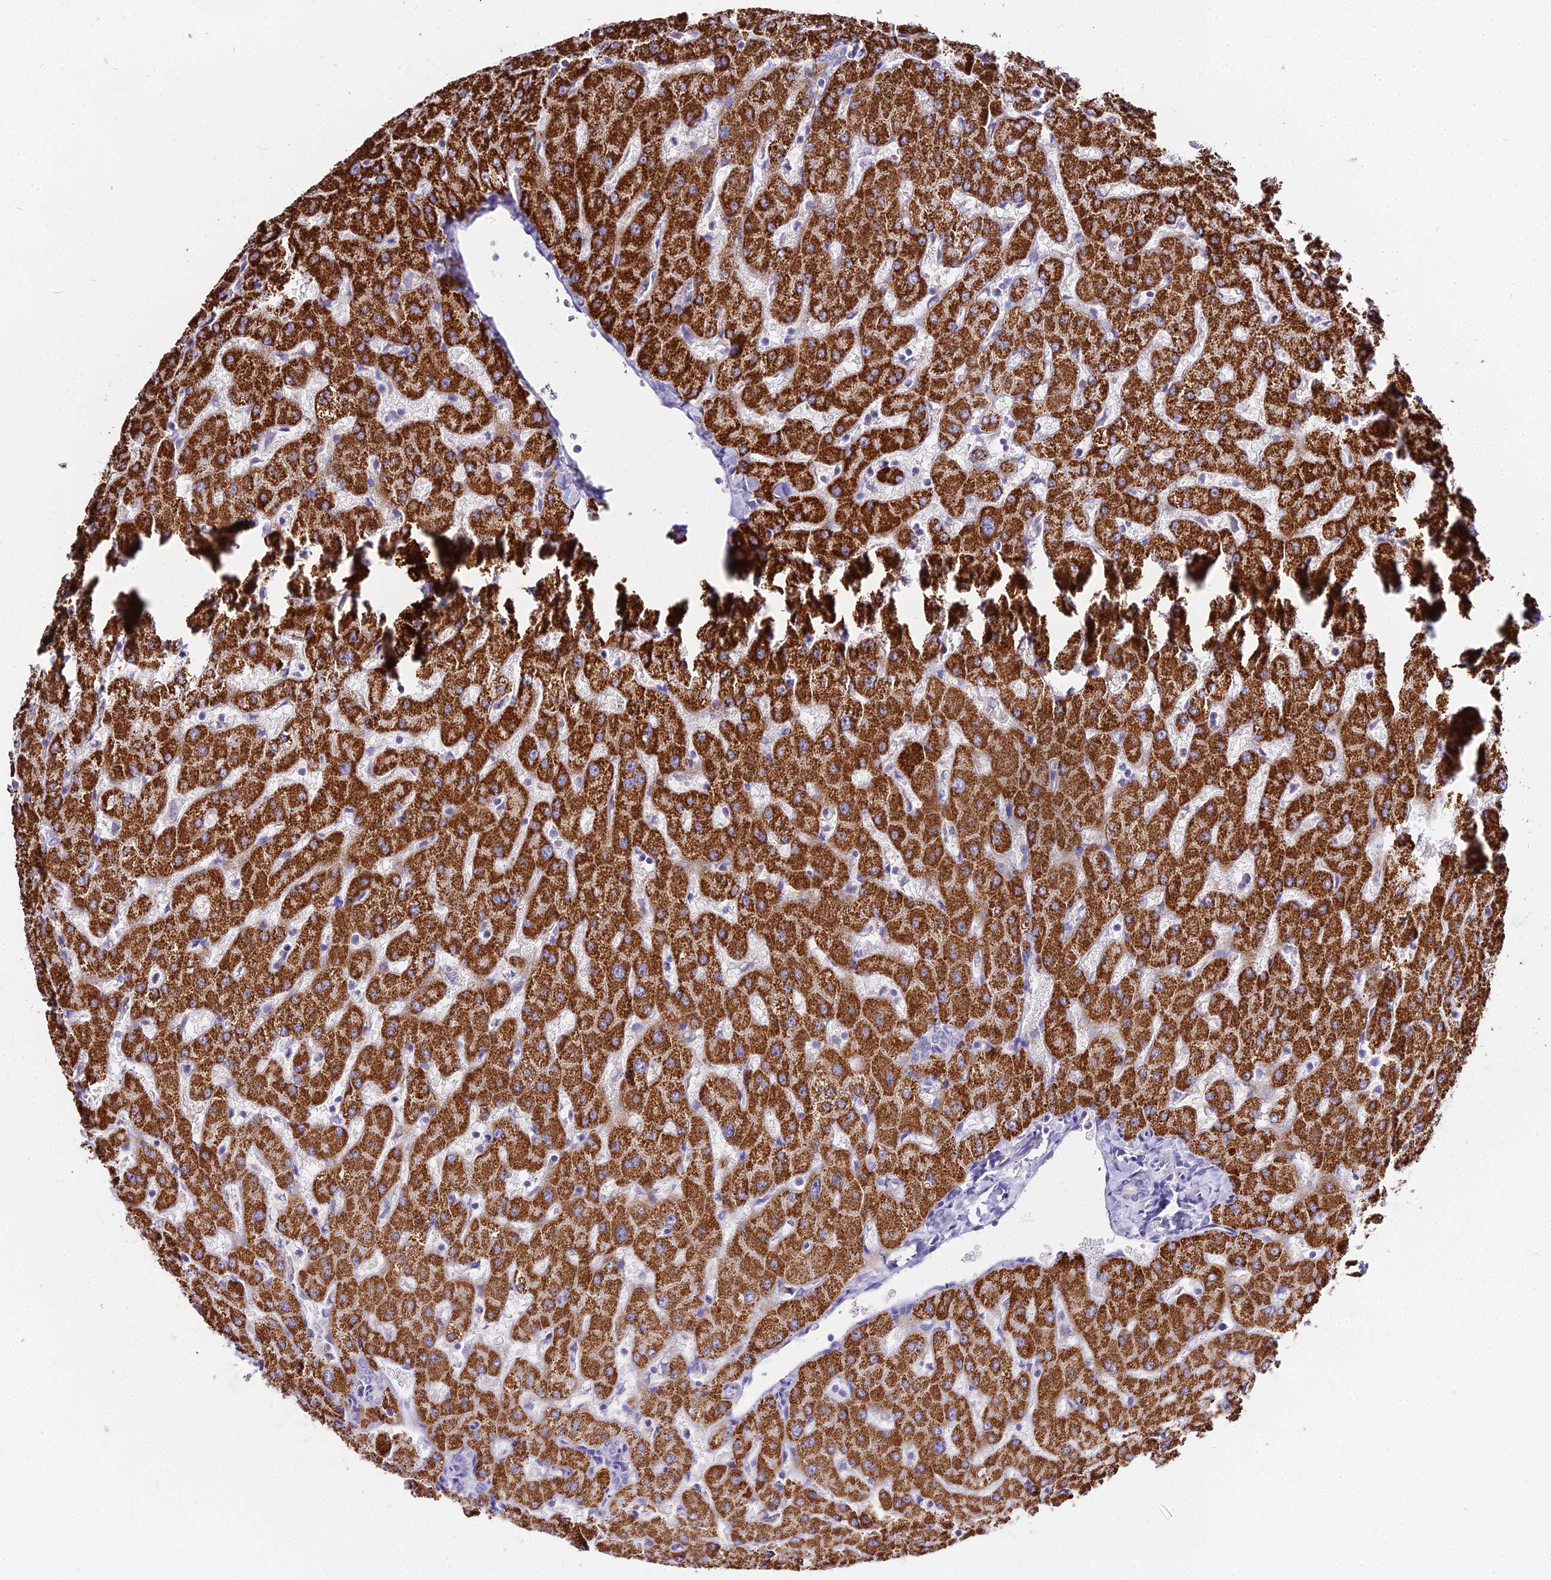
{"staining": {"intensity": "negative", "quantity": "none", "location": "none"}, "tissue": "liver", "cell_type": "Cholangiocytes", "image_type": "normal", "snomed": [{"axis": "morphology", "description": "Normal tissue, NOS"}, {"axis": "topography", "description": "Liver"}], "caption": "A photomicrograph of human liver is negative for staining in cholangiocytes. (Brightfield microscopy of DAB (3,3'-diaminobenzidine) immunohistochemistry (IHC) at high magnification).", "gene": "GLYAT", "patient": {"sex": "female", "age": 63}}